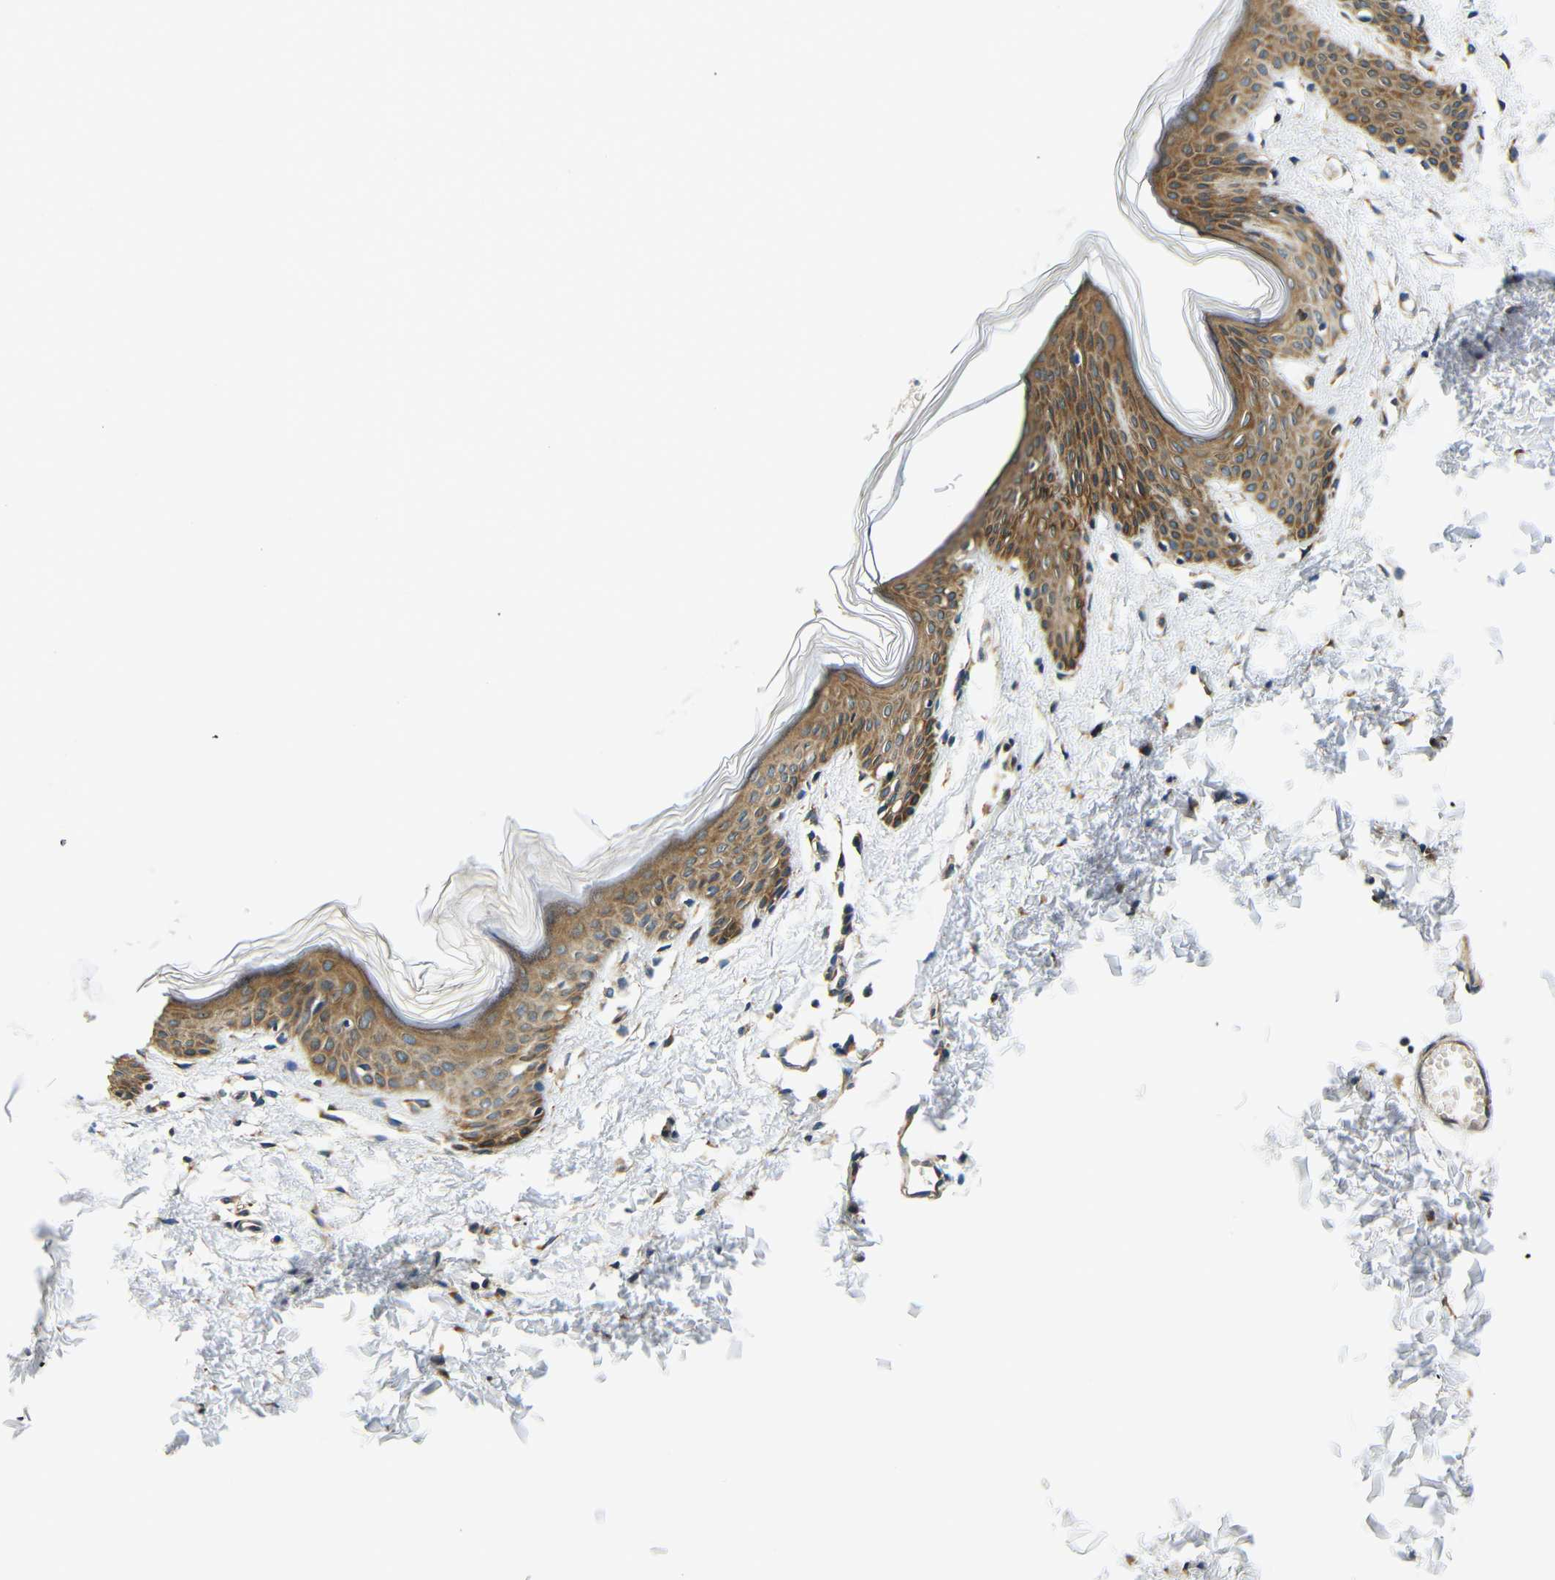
{"staining": {"intensity": "moderate", "quantity": ">75%", "location": "cytoplasmic/membranous"}, "tissue": "skin", "cell_type": "Fibroblasts", "image_type": "normal", "snomed": [{"axis": "morphology", "description": "Normal tissue, NOS"}, {"axis": "topography", "description": "Skin"}], "caption": "A micrograph showing moderate cytoplasmic/membranous positivity in about >75% of fibroblasts in unremarkable skin, as visualized by brown immunohistochemical staining.", "gene": "VAPB", "patient": {"sex": "female", "age": 17}}